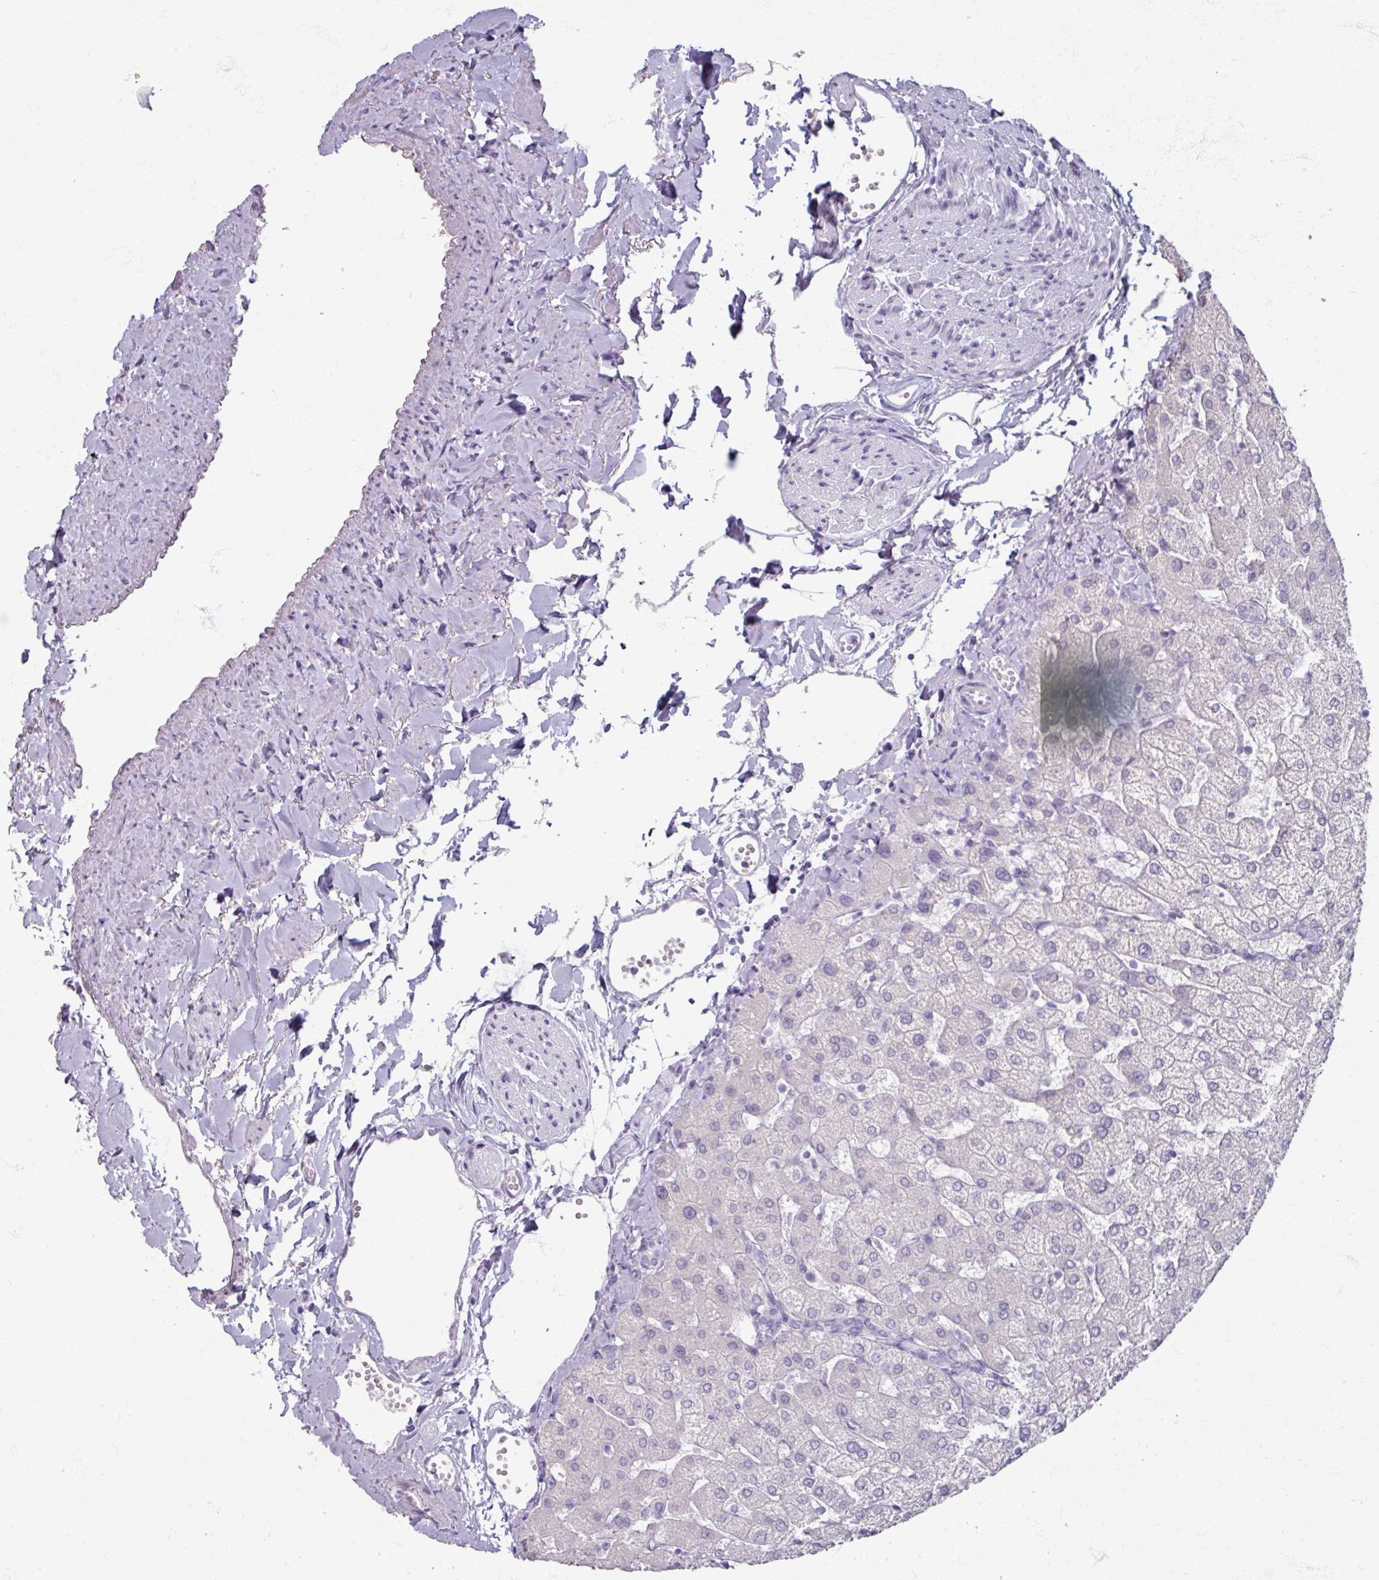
{"staining": {"intensity": "negative", "quantity": "none", "location": "none"}, "tissue": "liver", "cell_type": "Cholangiocytes", "image_type": "normal", "snomed": [{"axis": "morphology", "description": "Normal tissue, NOS"}, {"axis": "topography", "description": "Liver"}], "caption": "IHC of unremarkable liver shows no positivity in cholangiocytes.", "gene": "TG", "patient": {"sex": "female", "age": 54}}